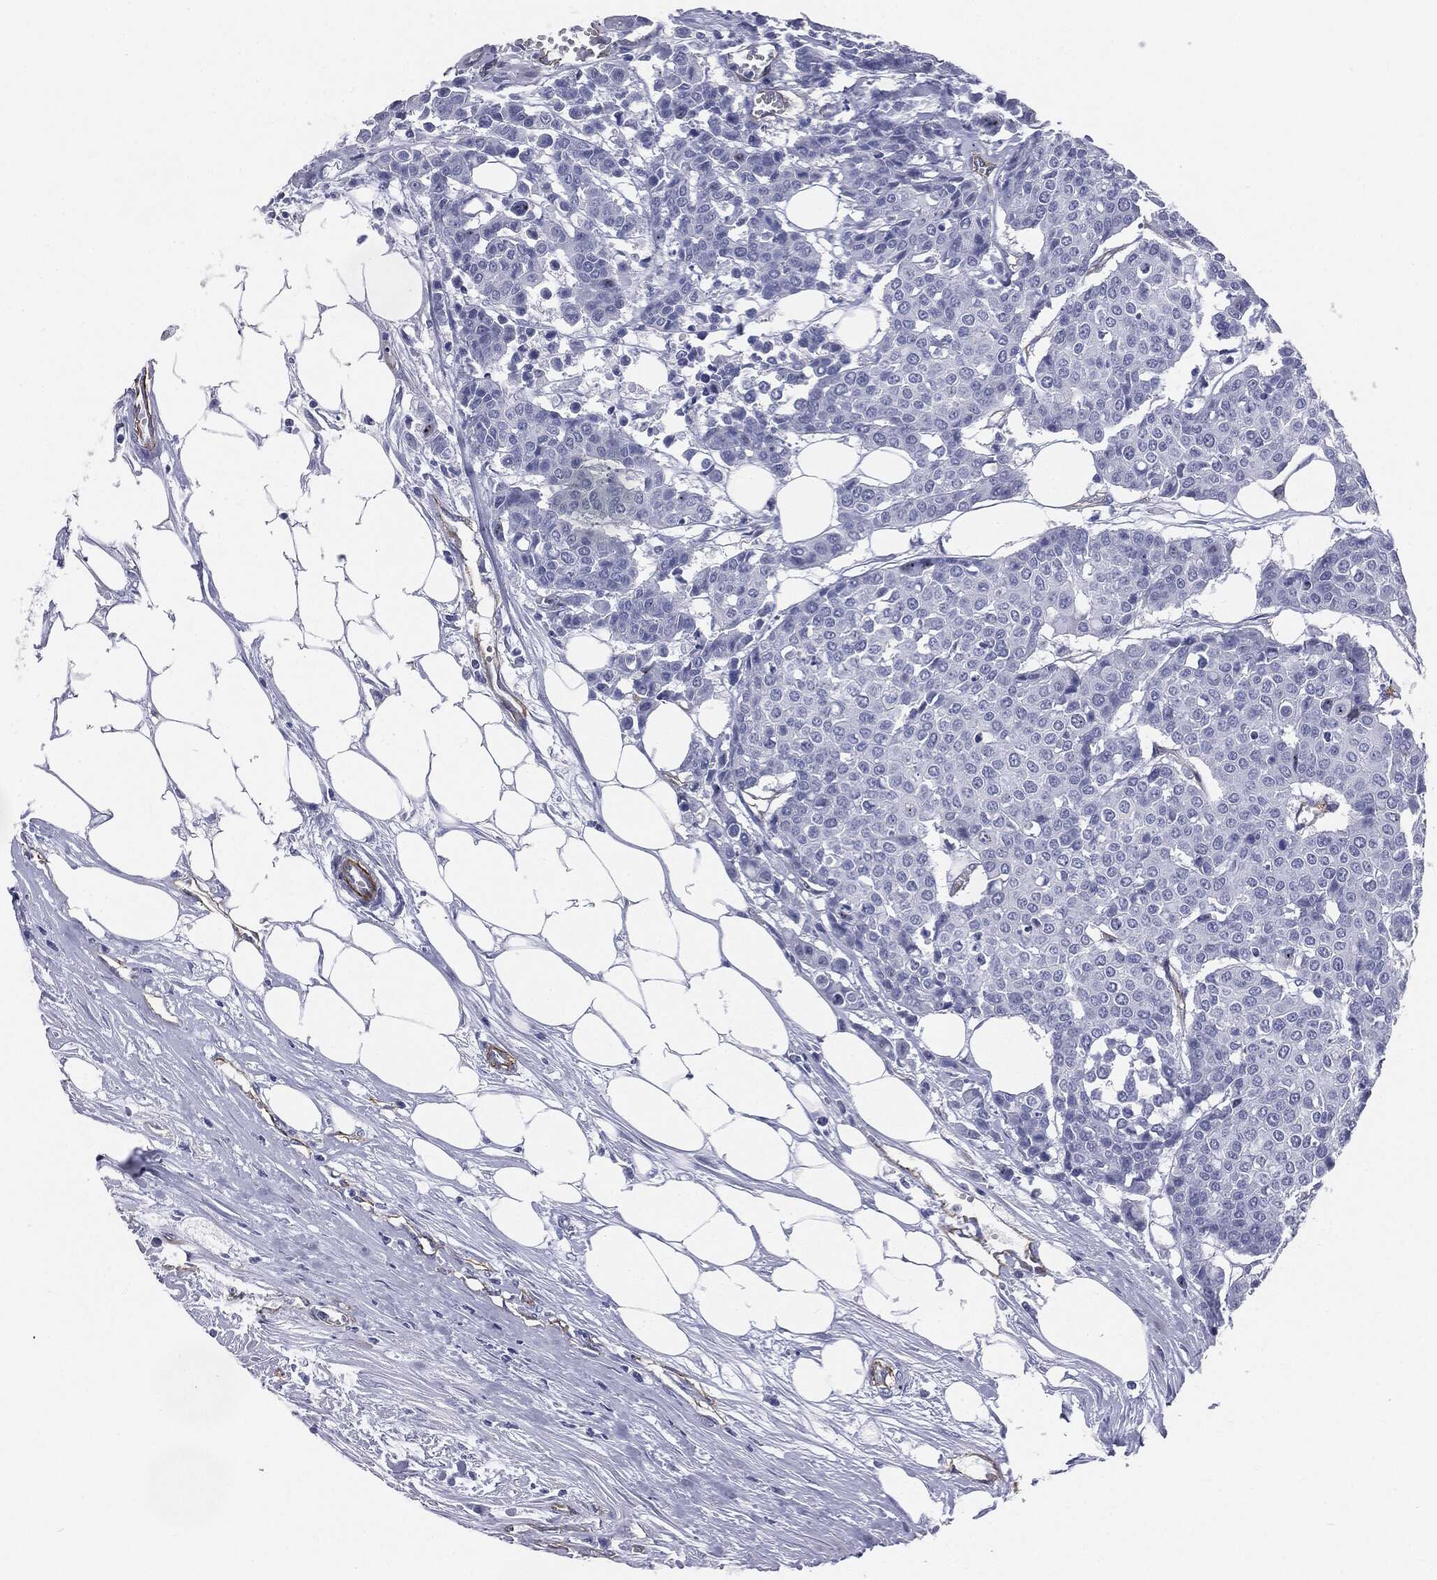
{"staining": {"intensity": "negative", "quantity": "none", "location": "none"}, "tissue": "carcinoid", "cell_type": "Tumor cells", "image_type": "cancer", "snomed": [{"axis": "morphology", "description": "Carcinoid, malignant, NOS"}, {"axis": "topography", "description": "Colon"}], "caption": "High power microscopy image of an immunohistochemistry image of malignant carcinoid, revealing no significant expression in tumor cells. The staining is performed using DAB (3,3'-diaminobenzidine) brown chromogen with nuclei counter-stained in using hematoxylin.", "gene": "MUC5AC", "patient": {"sex": "male", "age": 81}}